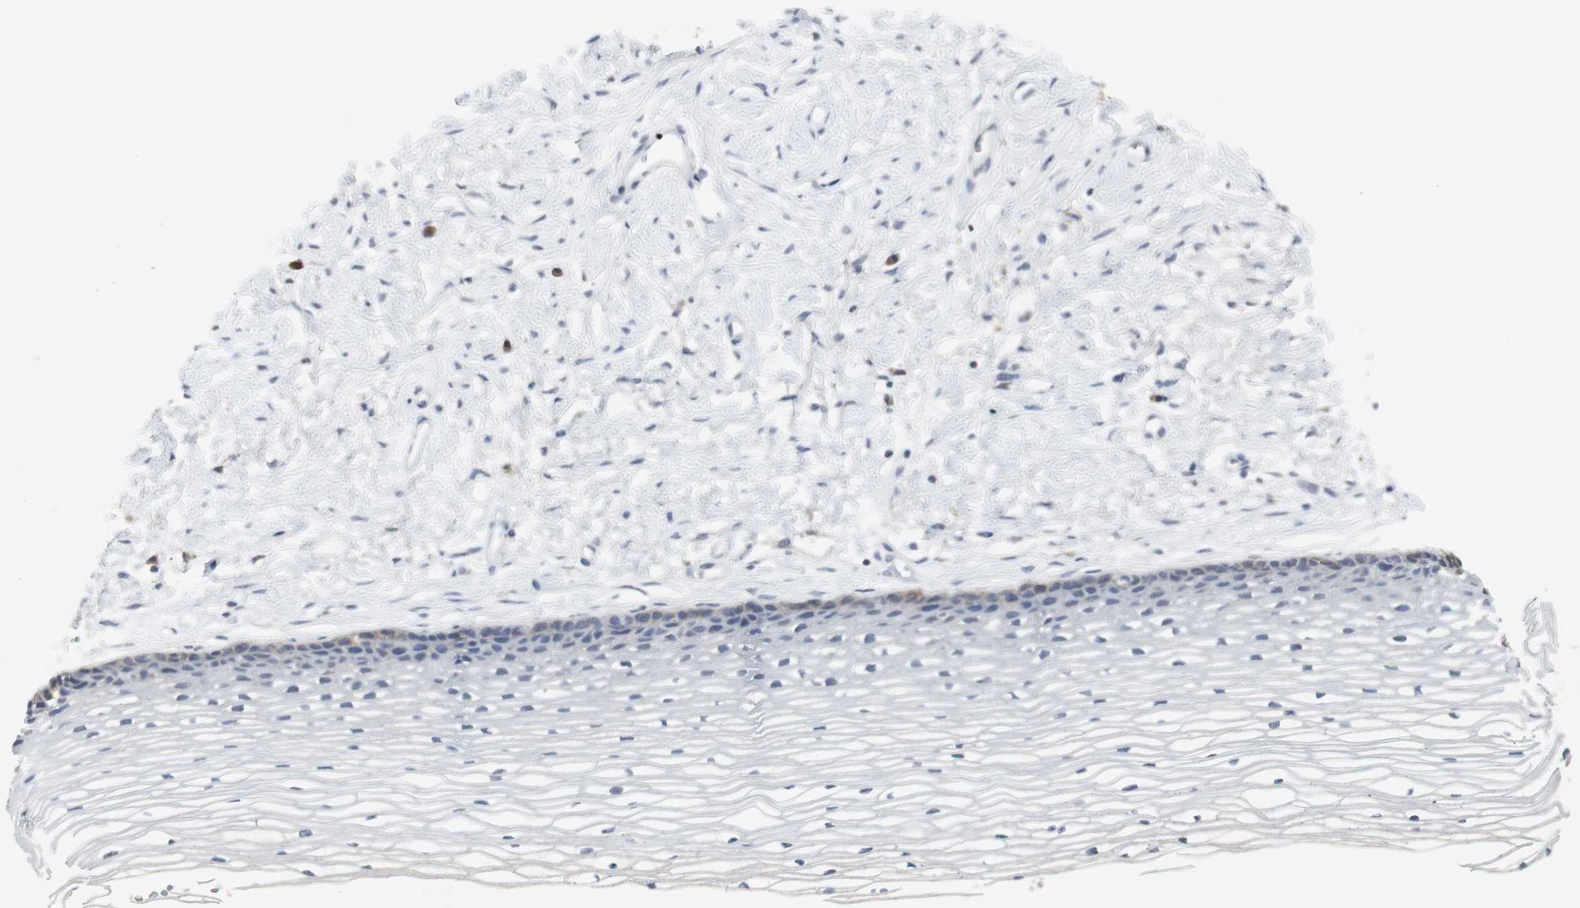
{"staining": {"intensity": "negative", "quantity": "none", "location": "none"}, "tissue": "cervix", "cell_type": "Glandular cells", "image_type": "normal", "snomed": [{"axis": "morphology", "description": "Normal tissue, NOS"}, {"axis": "topography", "description": "Cervix"}], "caption": "IHC histopathology image of normal cervix stained for a protein (brown), which exhibits no staining in glandular cells. (Brightfield microscopy of DAB (3,3'-diaminobenzidine) immunohistochemistry at high magnification).", "gene": "PI15", "patient": {"sex": "female", "age": 77}}